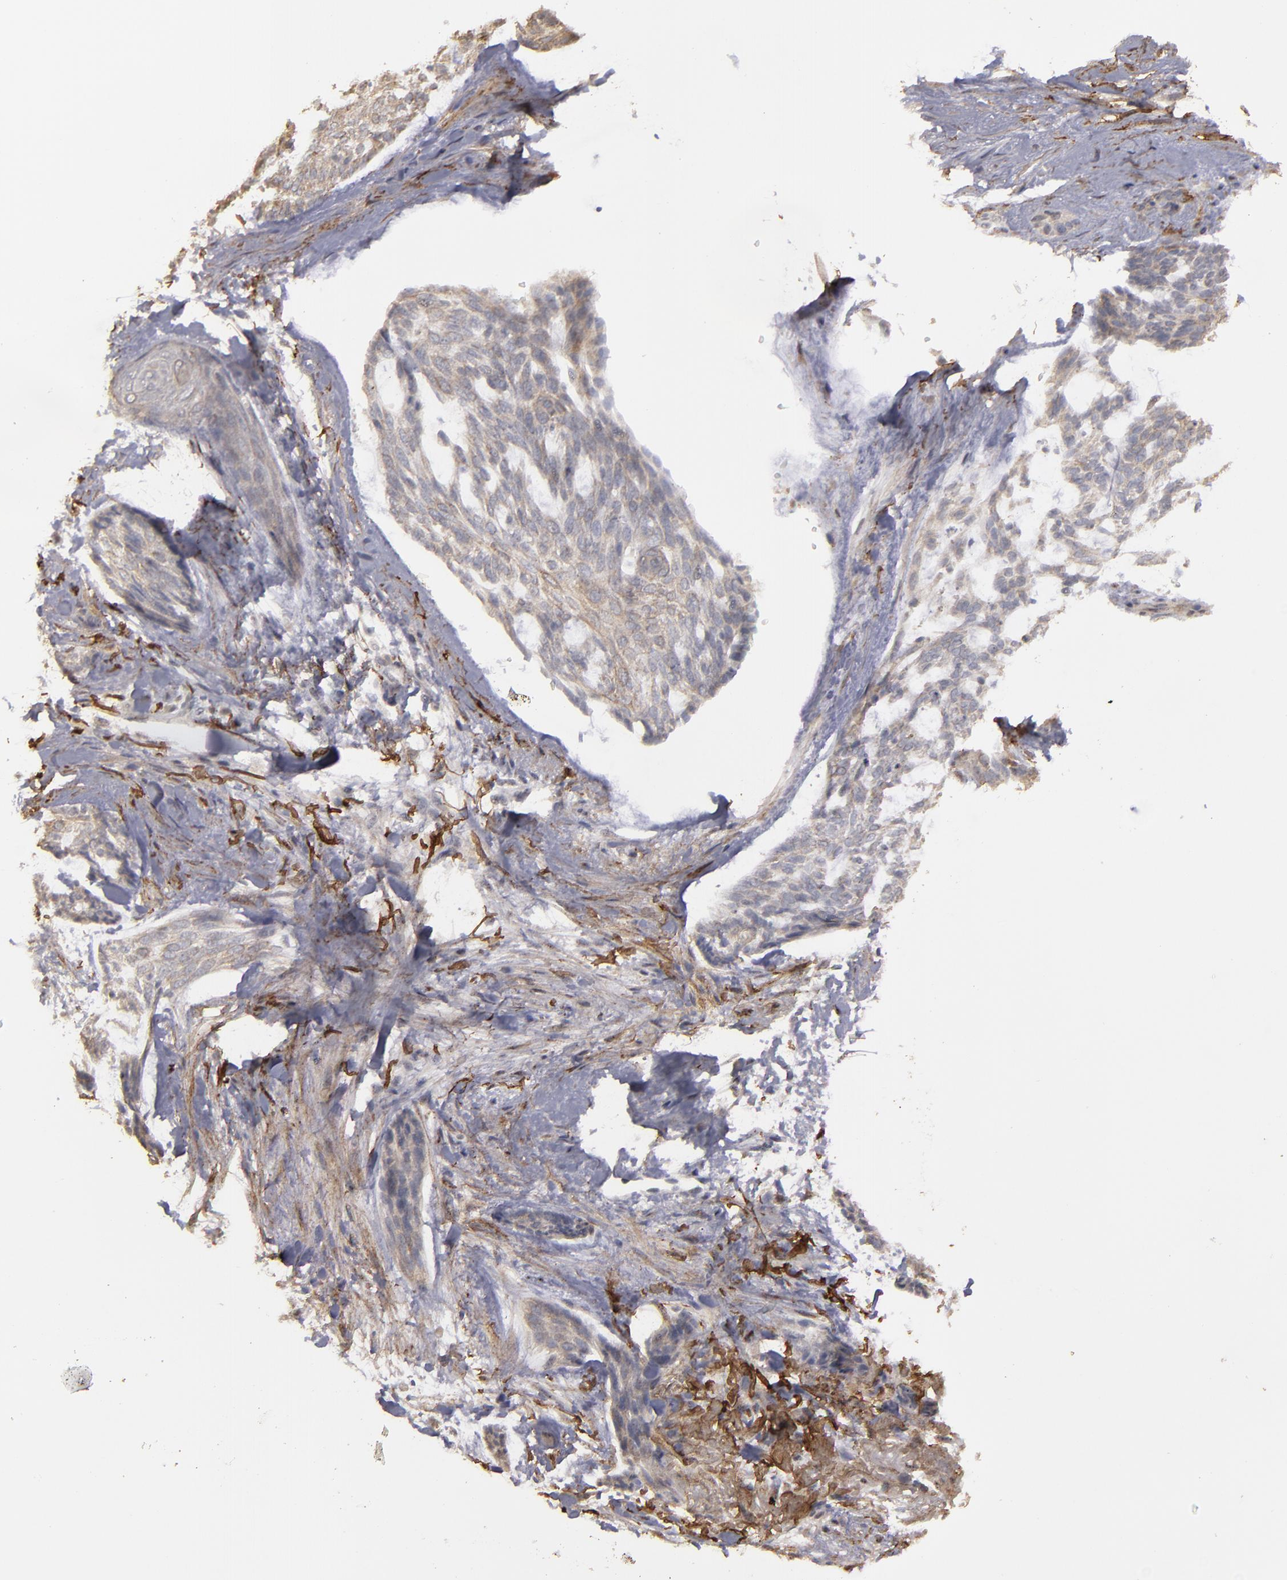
{"staining": {"intensity": "weak", "quantity": ">75%", "location": "cytoplasmic/membranous"}, "tissue": "skin cancer", "cell_type": "Tumor cells", "image_type": "cancer", "snomed": [{"axis": "morphology", "description": "Normal tissue, NOS"}, {"axis": "morphology", "description": "Basal cell carcinoma"}, {"axis": "topography", "description": "Skin"}], "caption": "IHC (DAB) staining of skin cancer demonstrates weak cytoplasmic/membranous protein staining in approximately >75% of tumor cells.", "gene": "CD55", "patient": {"sex": "female", "age": 71}}